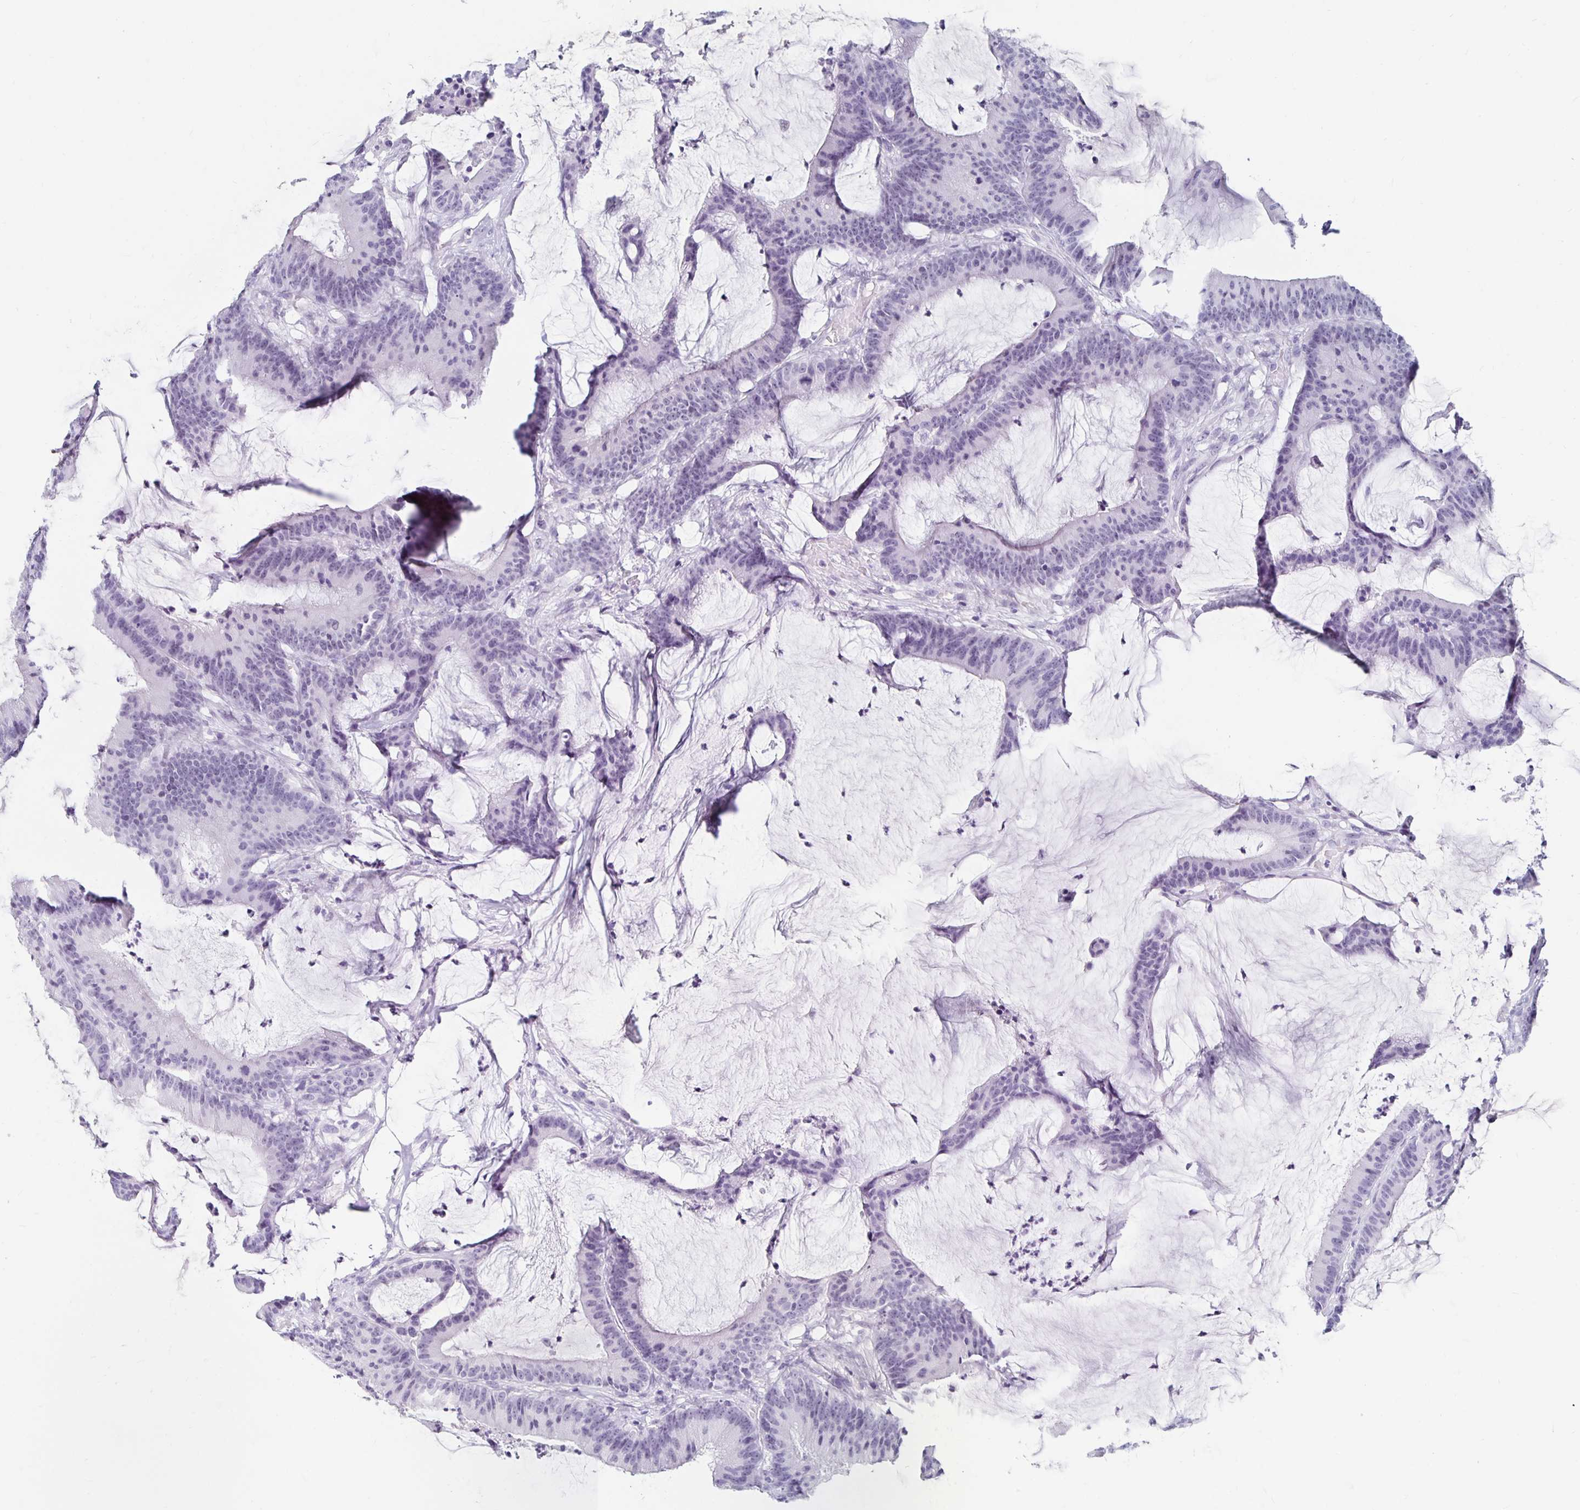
{"staining": {"intensity": "negative", "quantity": "none", "location": "none"}, "tissue": "colorectal cancer", "cell_type": "Tumor cells", "image_type": "cancer", "snomed": [{"axis": "morphology", "description": "Adenocarcinoma, NOS"}, {"axis": "topography", "description": "Colon"}], "caption": "High magnification brightfield microscopy of adenocarcinoma (colorectal) stained with DAB (3,3'-diaminobenzidine) (brown) and counterstained with hematoxylin (blue): tumor cells show no significant staining.", "gene": "KCNQ2", "patient": {"sex": "female", "age": 78}}